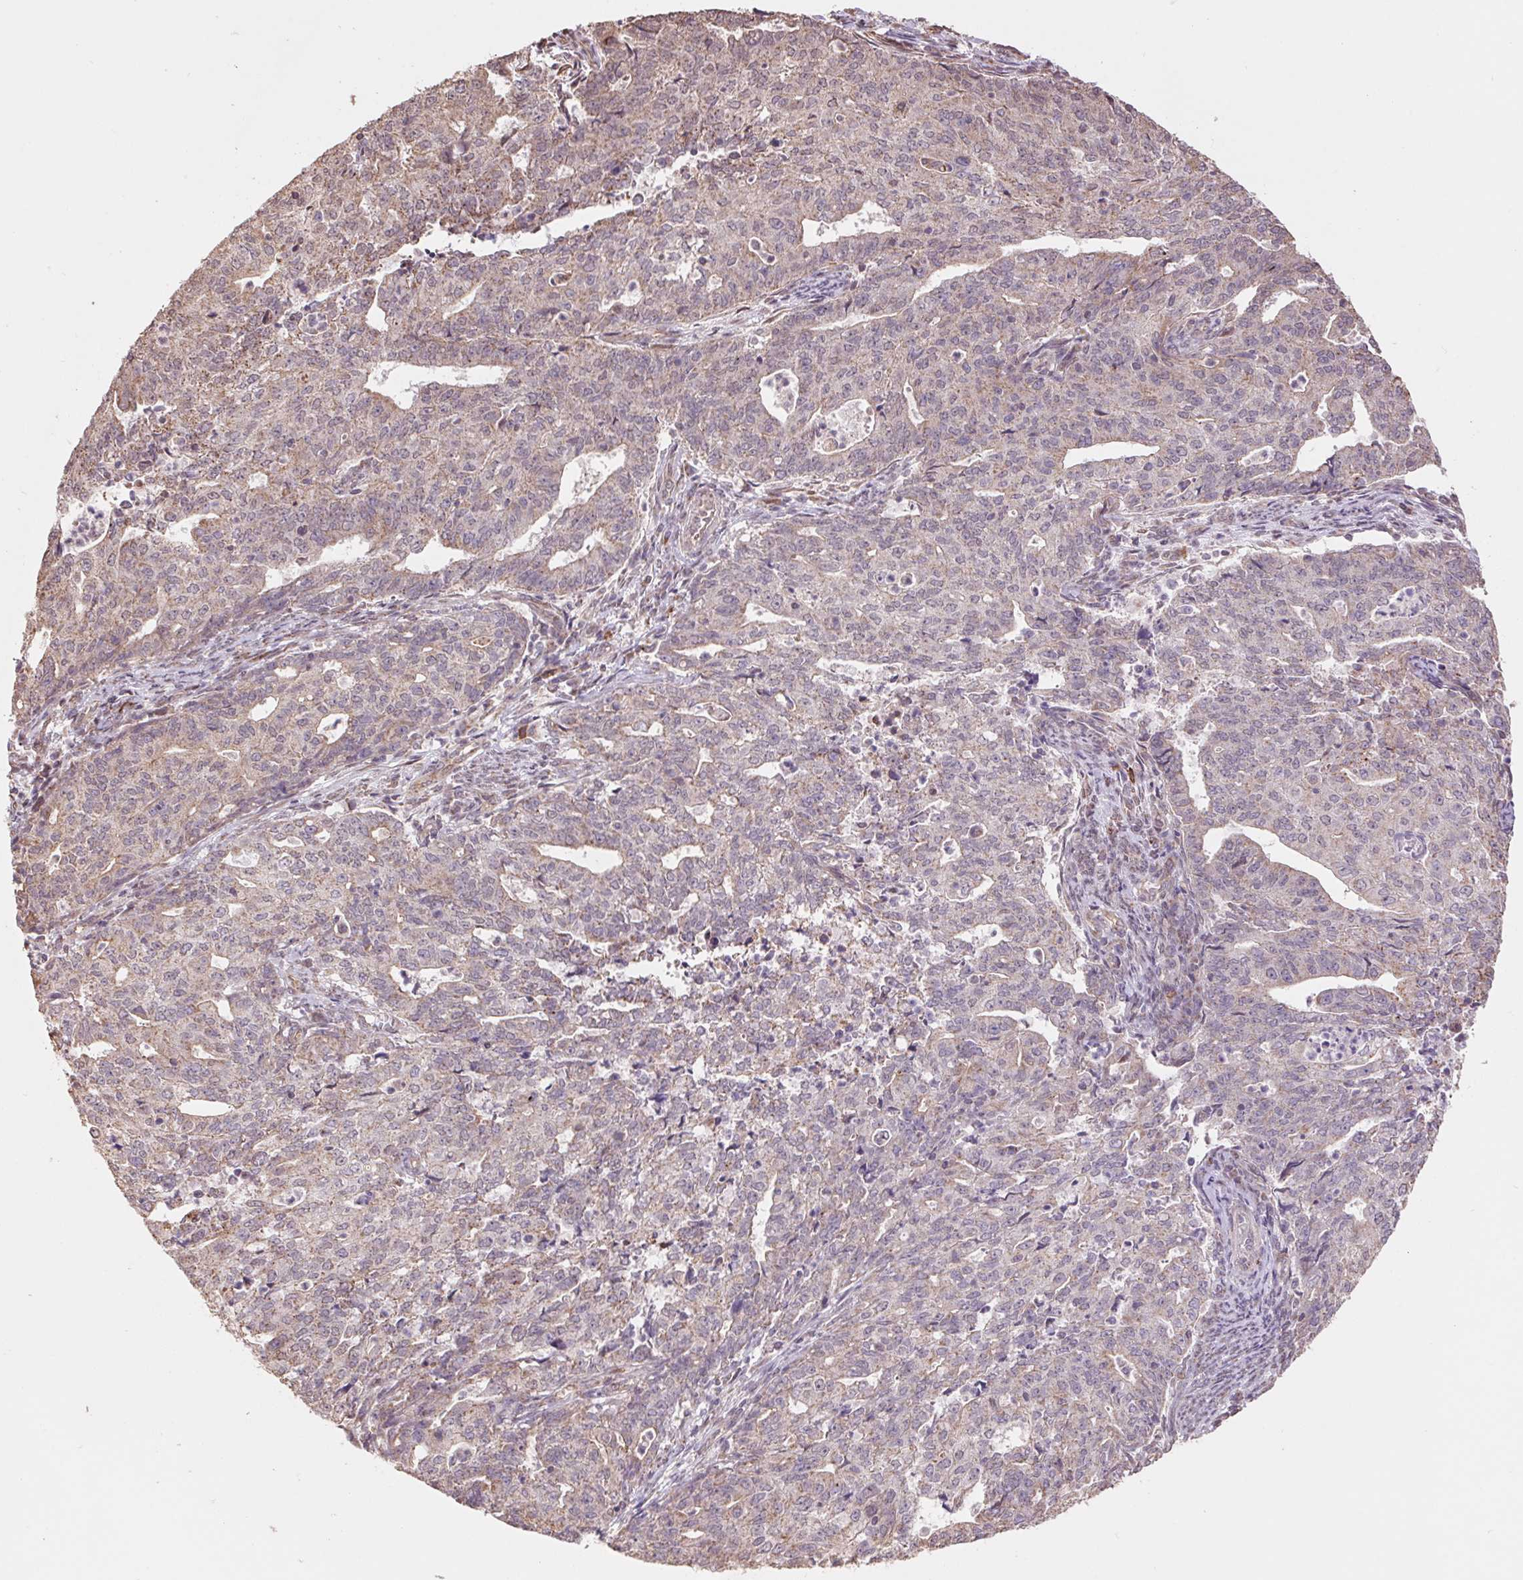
{"staining": {"intensity": "weak", "quantity": "<25%", "location": "cytoplasmic/membranous"}, "tissue": "endometrial cancer", "cell_type": "Tumor cells", "image_type": "cancer", "snomed": [{"axis": "morphology", "description": "Adenocarcinoma, NOS"}, {"axis": "topography", "description": "Endometrium"}], "caption": "High power microscopy micrograph of an immunohistochemistry (IHC) histopathology image of adenocarcinoma (endometrial), revealing no significant positivity in tumor cells.", "gene": "PDHA1", "patient": {"sex": "female", "age": 82}}